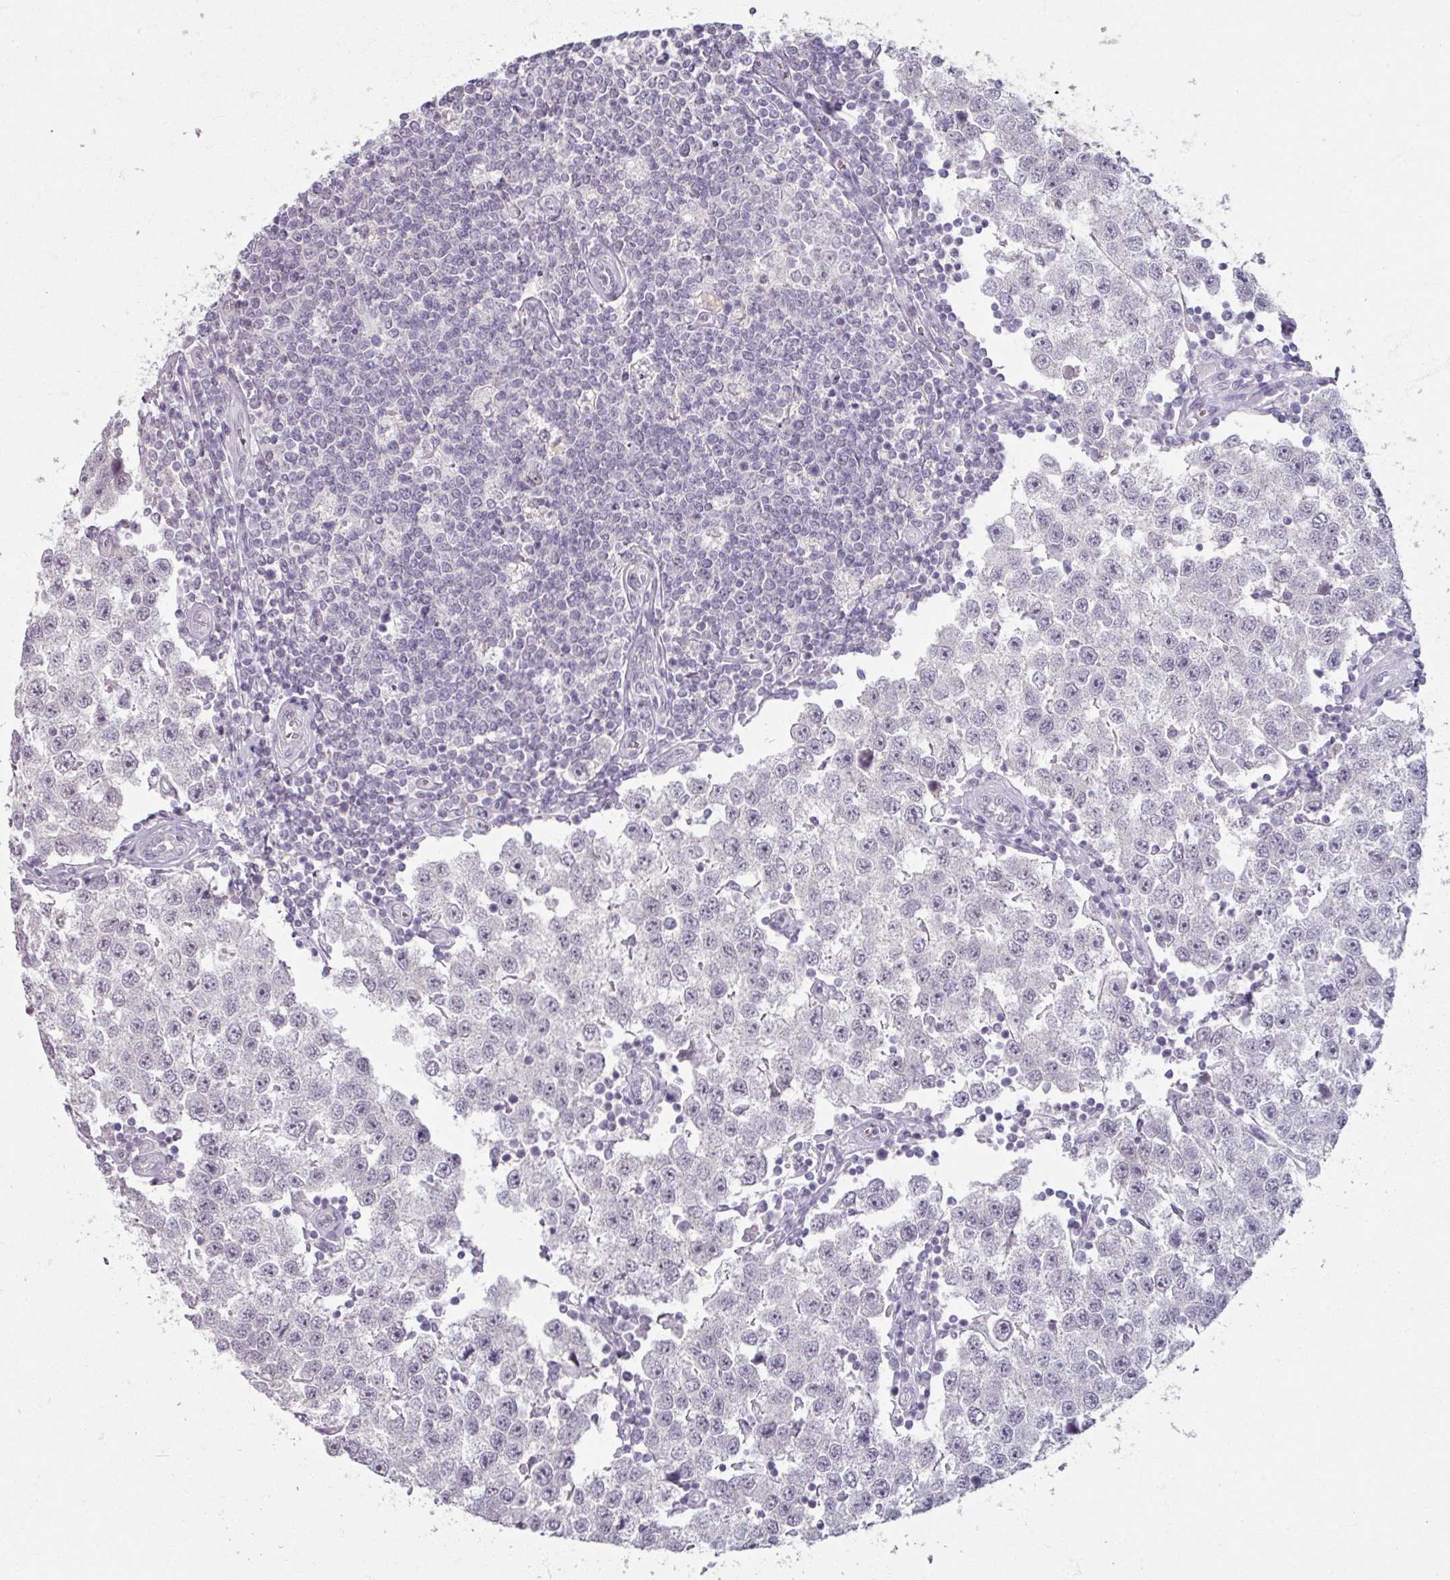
{"staining": {"intensity": "negative", "quantity": "none", "location": "none"}, "tissue": "testis cancer", "cell_type": "Tumor cells", "image_type": "cancer", "snomed": [{"axis": "morphology", "description": "Seminoma, NOS"}, {"axis": "topography", "description": "Testis"}], "caption": "This is an IHC image of seminoma (testis). There is no expression in tumor cells.", "gene": "SOX11", "patient": {"sex": "male", "age": 34}}